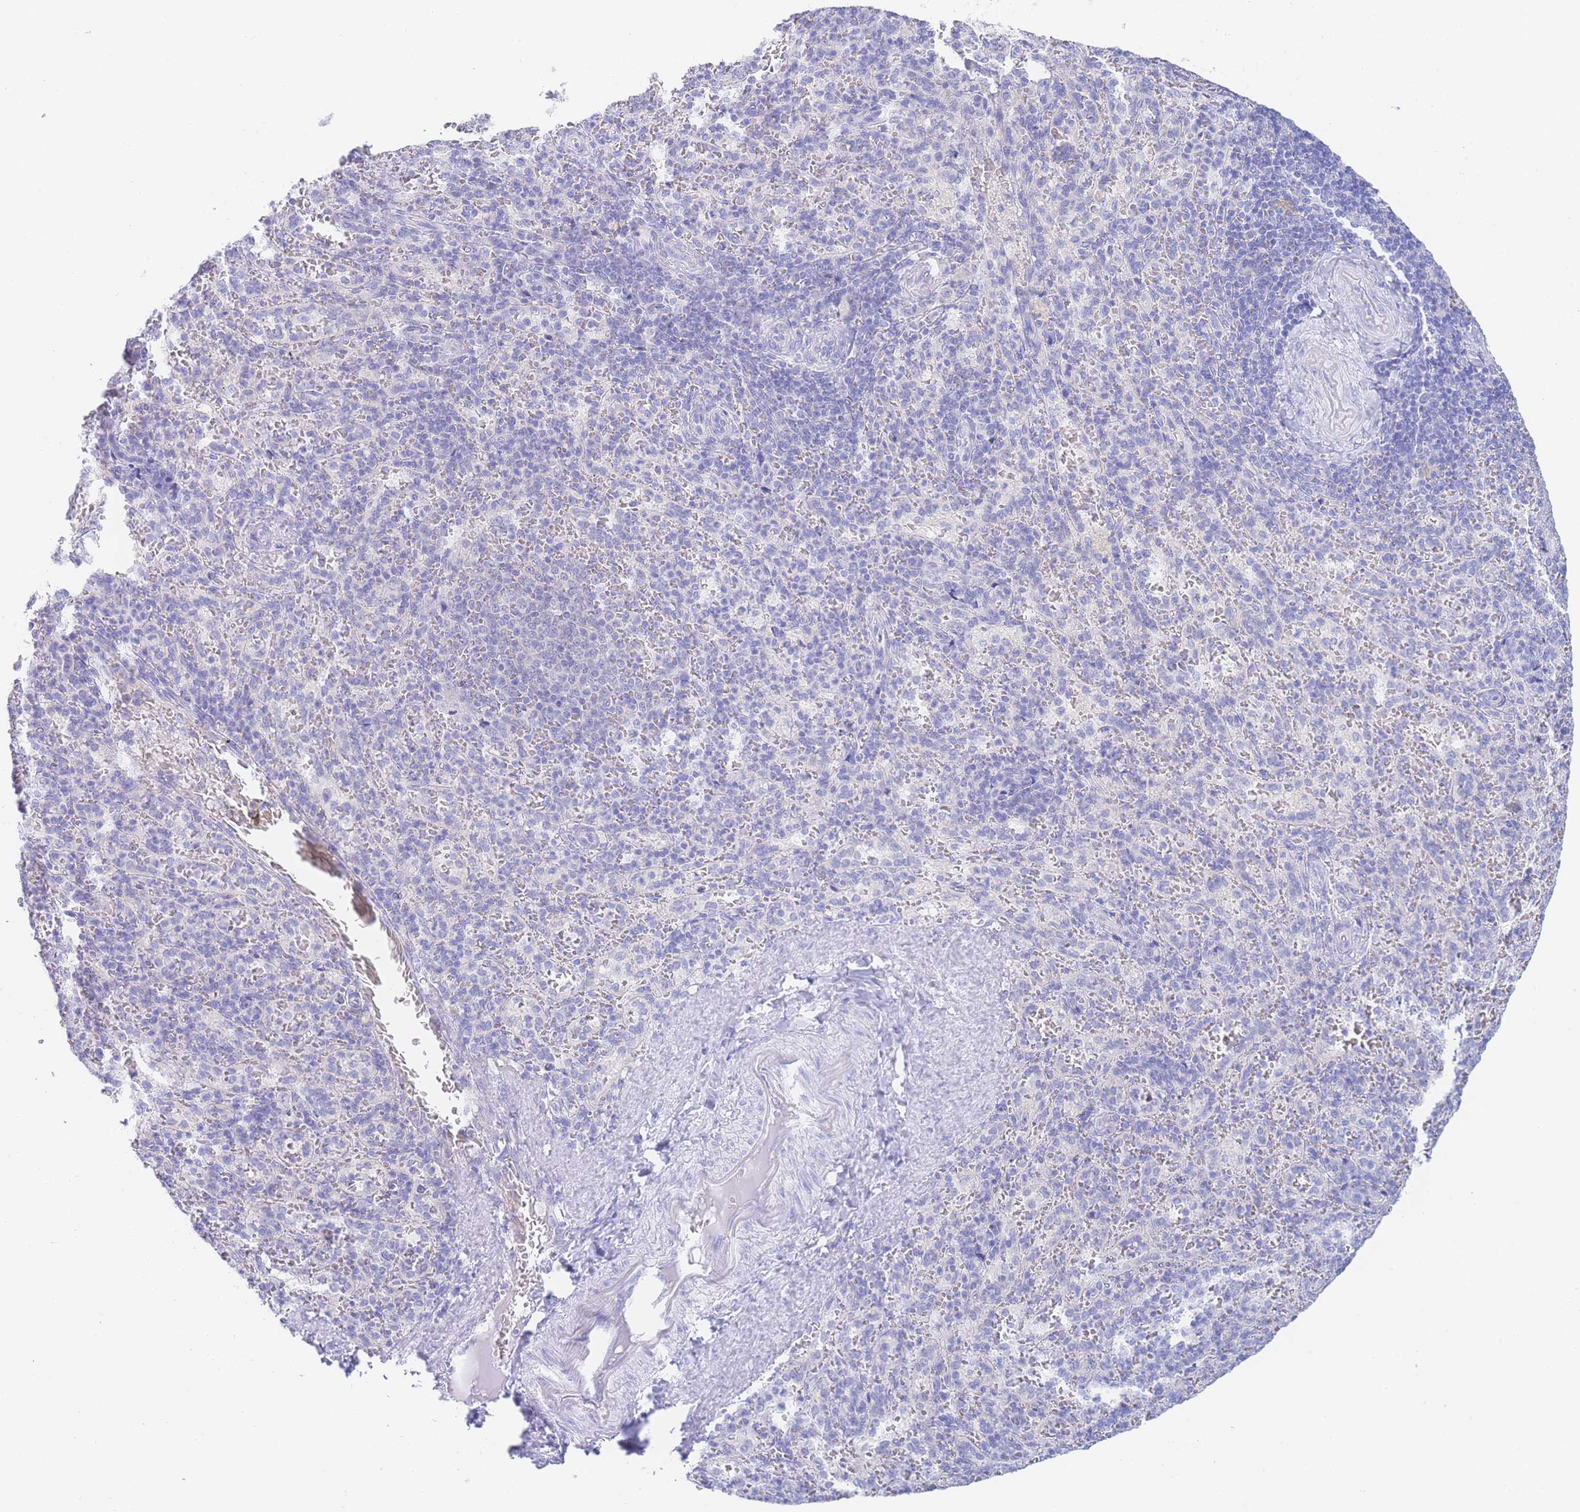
{"staining": {"intensity": "negative", "quantity": "none", "location": "none"}, "tissue": "spleen", "cell_type": "Cells in red pulp", "image_type": "normal", "snomed": [{"axis": "morphology", "description": "Normal tissue, NOS"}, {"axis": "topography", "description": "Spleen"}], "caption": "Immunohistochemistry image of unremarkable human spleen stained for a protein (brown), which displays no staining in cells in red pulp.", "gene": "LZTFL1", "patient": {"sex": "female", "age": 21}}